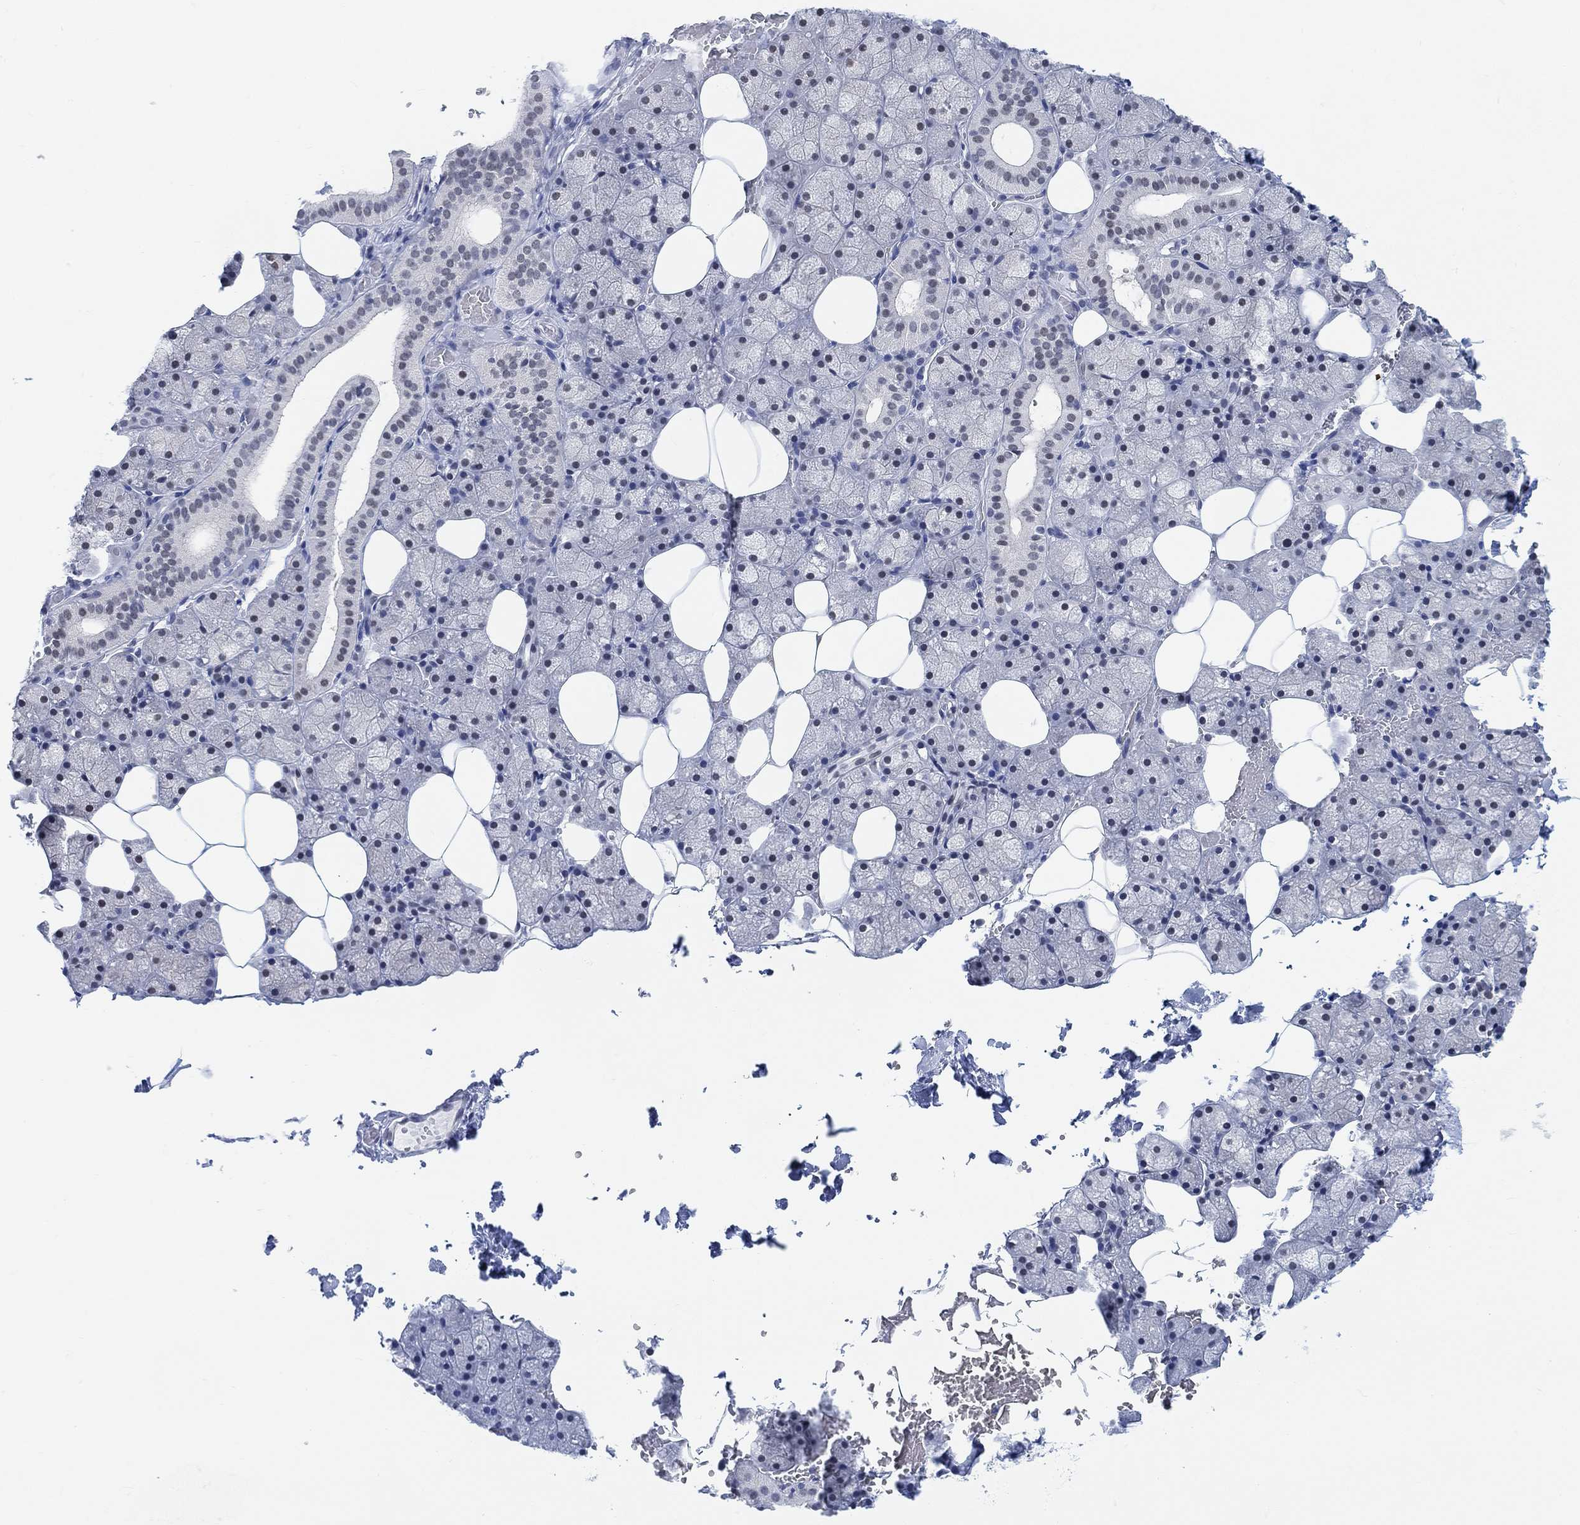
{"staining": {"intensity": "negative", "quantity": "none", "location": "none"}, "tissue": "salivary gland", "cell_type": "Glandular cells", "image_type": "normal", "snomed": [{"axis": "morphology", "description": "Normal tissue, NOS"}, {"axis": "topography", "description": "Salivary gland"}], "caption": "This is an IHC micrograph of normal human salivary gland. There is no positivity in glandular cells.", "gene": "PURG", "patient": {"sex": "male", "age": 38}}